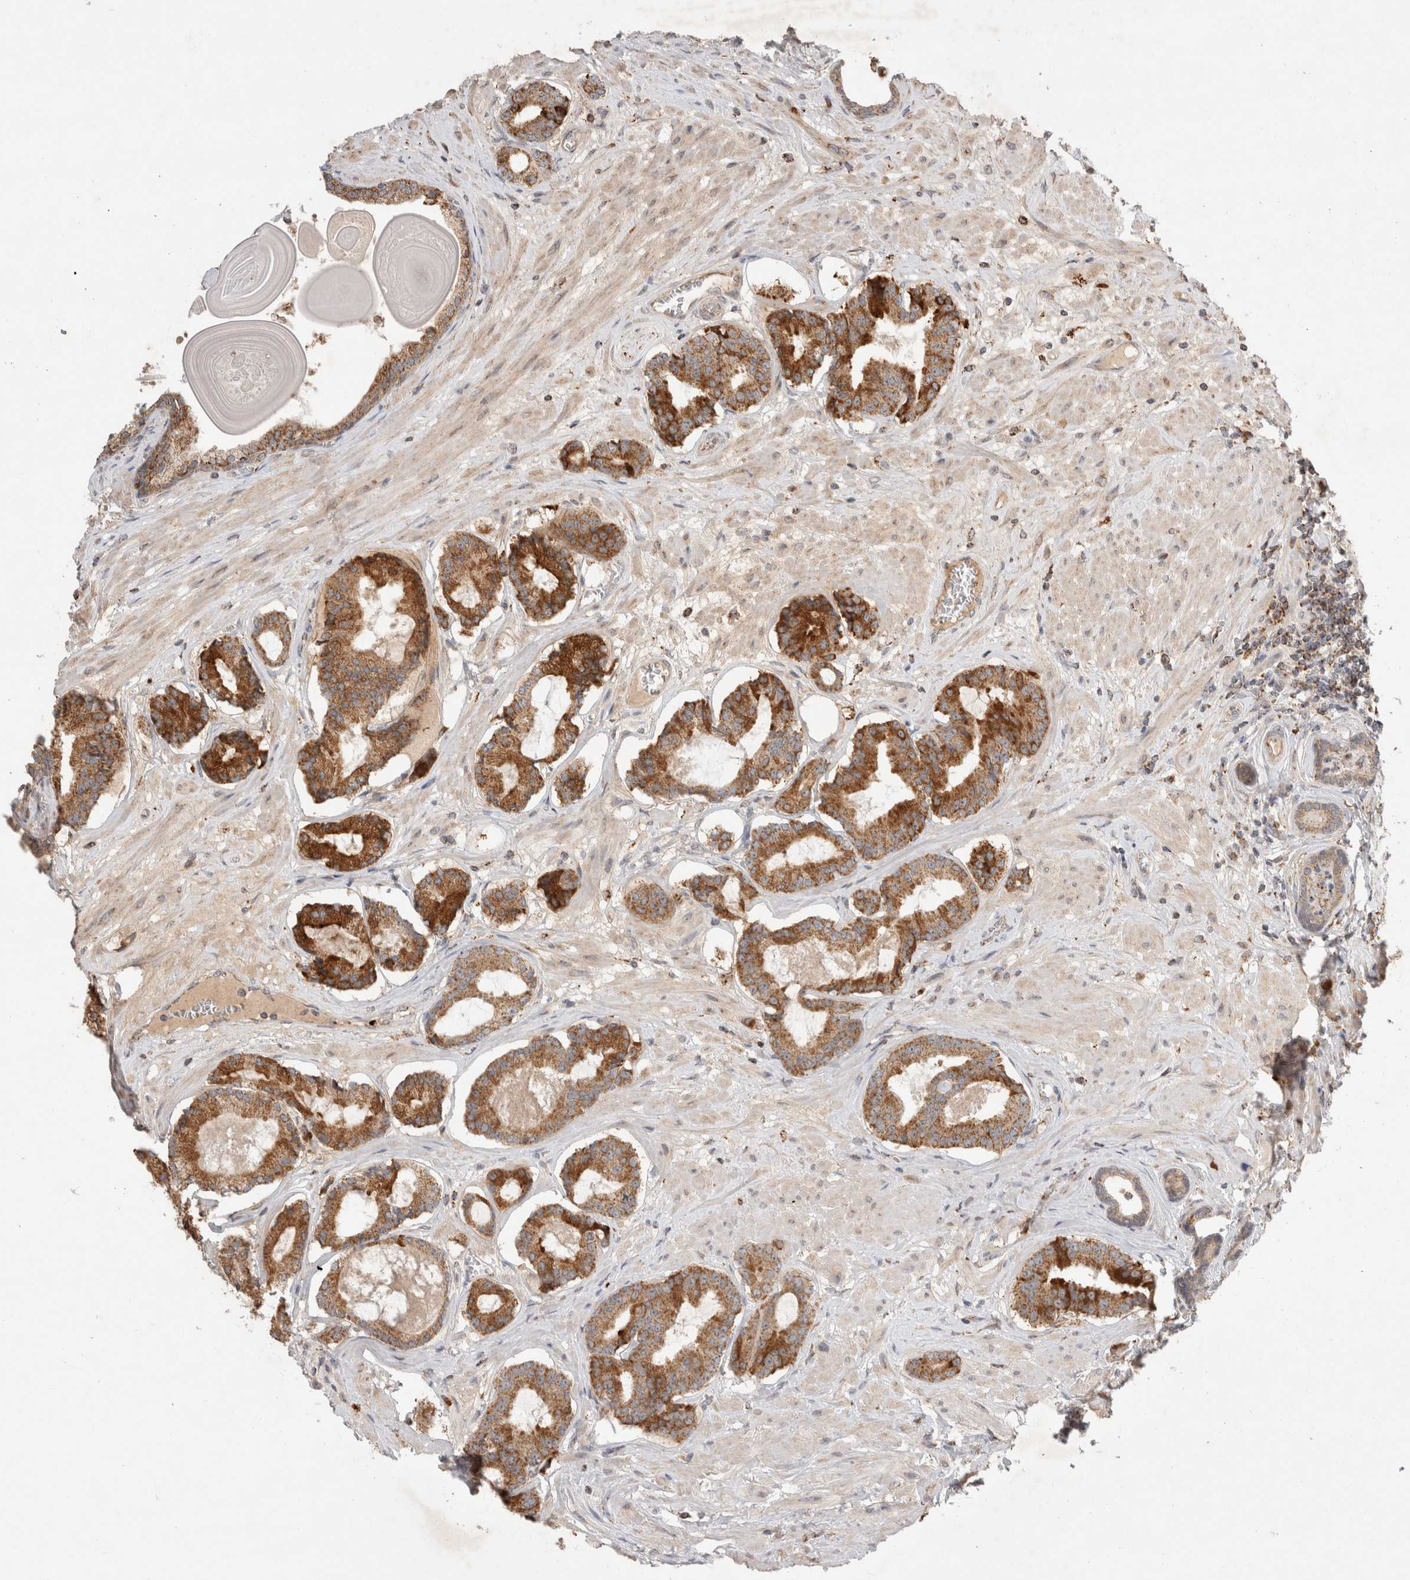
{"staining": {"intensity": "strong", "quantity": ">75%", "location": "cytoplasmic/membranous"}, "tissue": "prostate cancer", "cell_type": "Tumor cells", "image_type": "cancer", "snomed": [{"axis": "morphology", "description": "Adenocarcinoma, Low grade"}, {"axis": "topography", "description": "Prostate"}], "caption": "Immunohistochemical staining of human adenocarcinoma (low-grade) (prostate) displays high levels of strong cytoplasmic/membranous positivity in about >75% of tumor cells.", "gene": "HROB", "patient": {"sex": "male", "age": 60}}